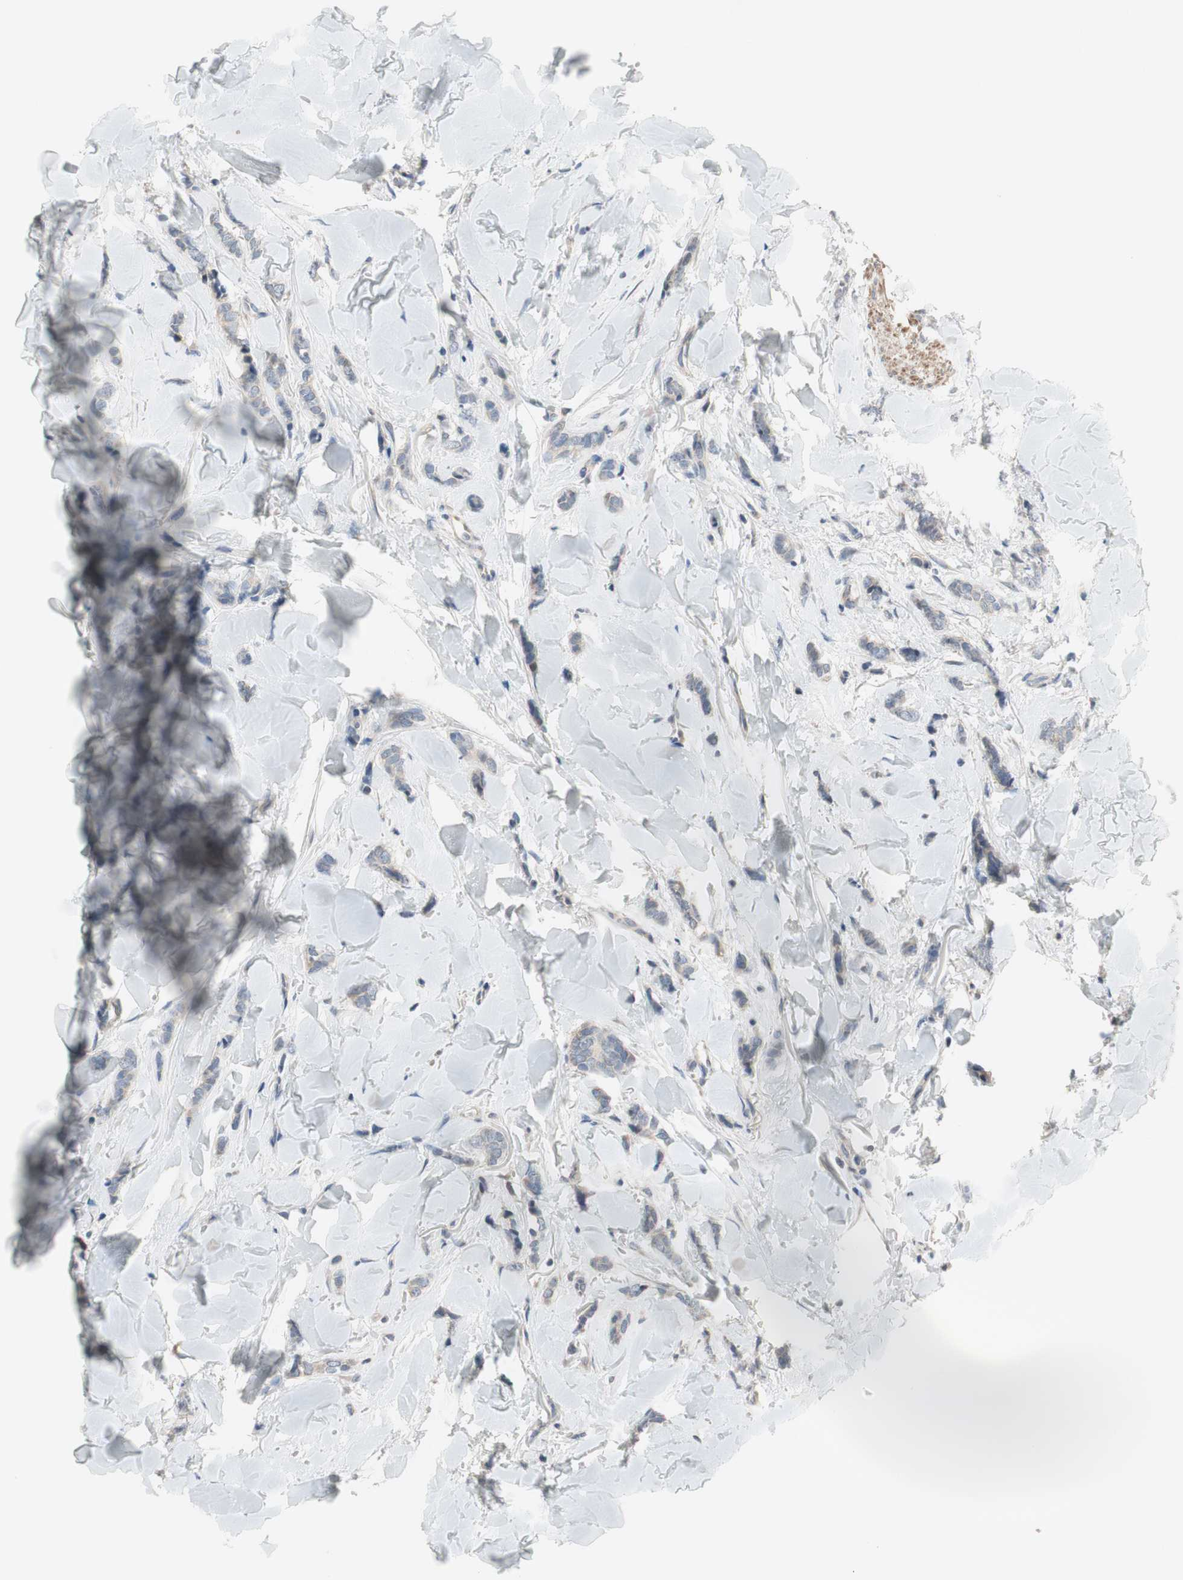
{"staining": {"intensity": "negative", "quantity": "none", "location": "none"}, "tissue": "breast cancer", "cell_type": "Tumor cells", "image_type": "cancer", "snomed": [{"axis": "morphology", "description": "Lobular carcinoma"}, {"axis": "topography", "description": "Skin"}, {"axis": "topography", "description": "Breast"}], "caption": "This is a image of immunohistochemistry (IHC) staining of breast cancer (lobular carcinoma), which shows no positivity in tumor cells. (Stains: DAB IHC with hematoxylin counter stain, Microscopy: brightfield microscopy at high magnification).", "gene": "TACR3", "patient": {"sex": "female", "age": 46}}